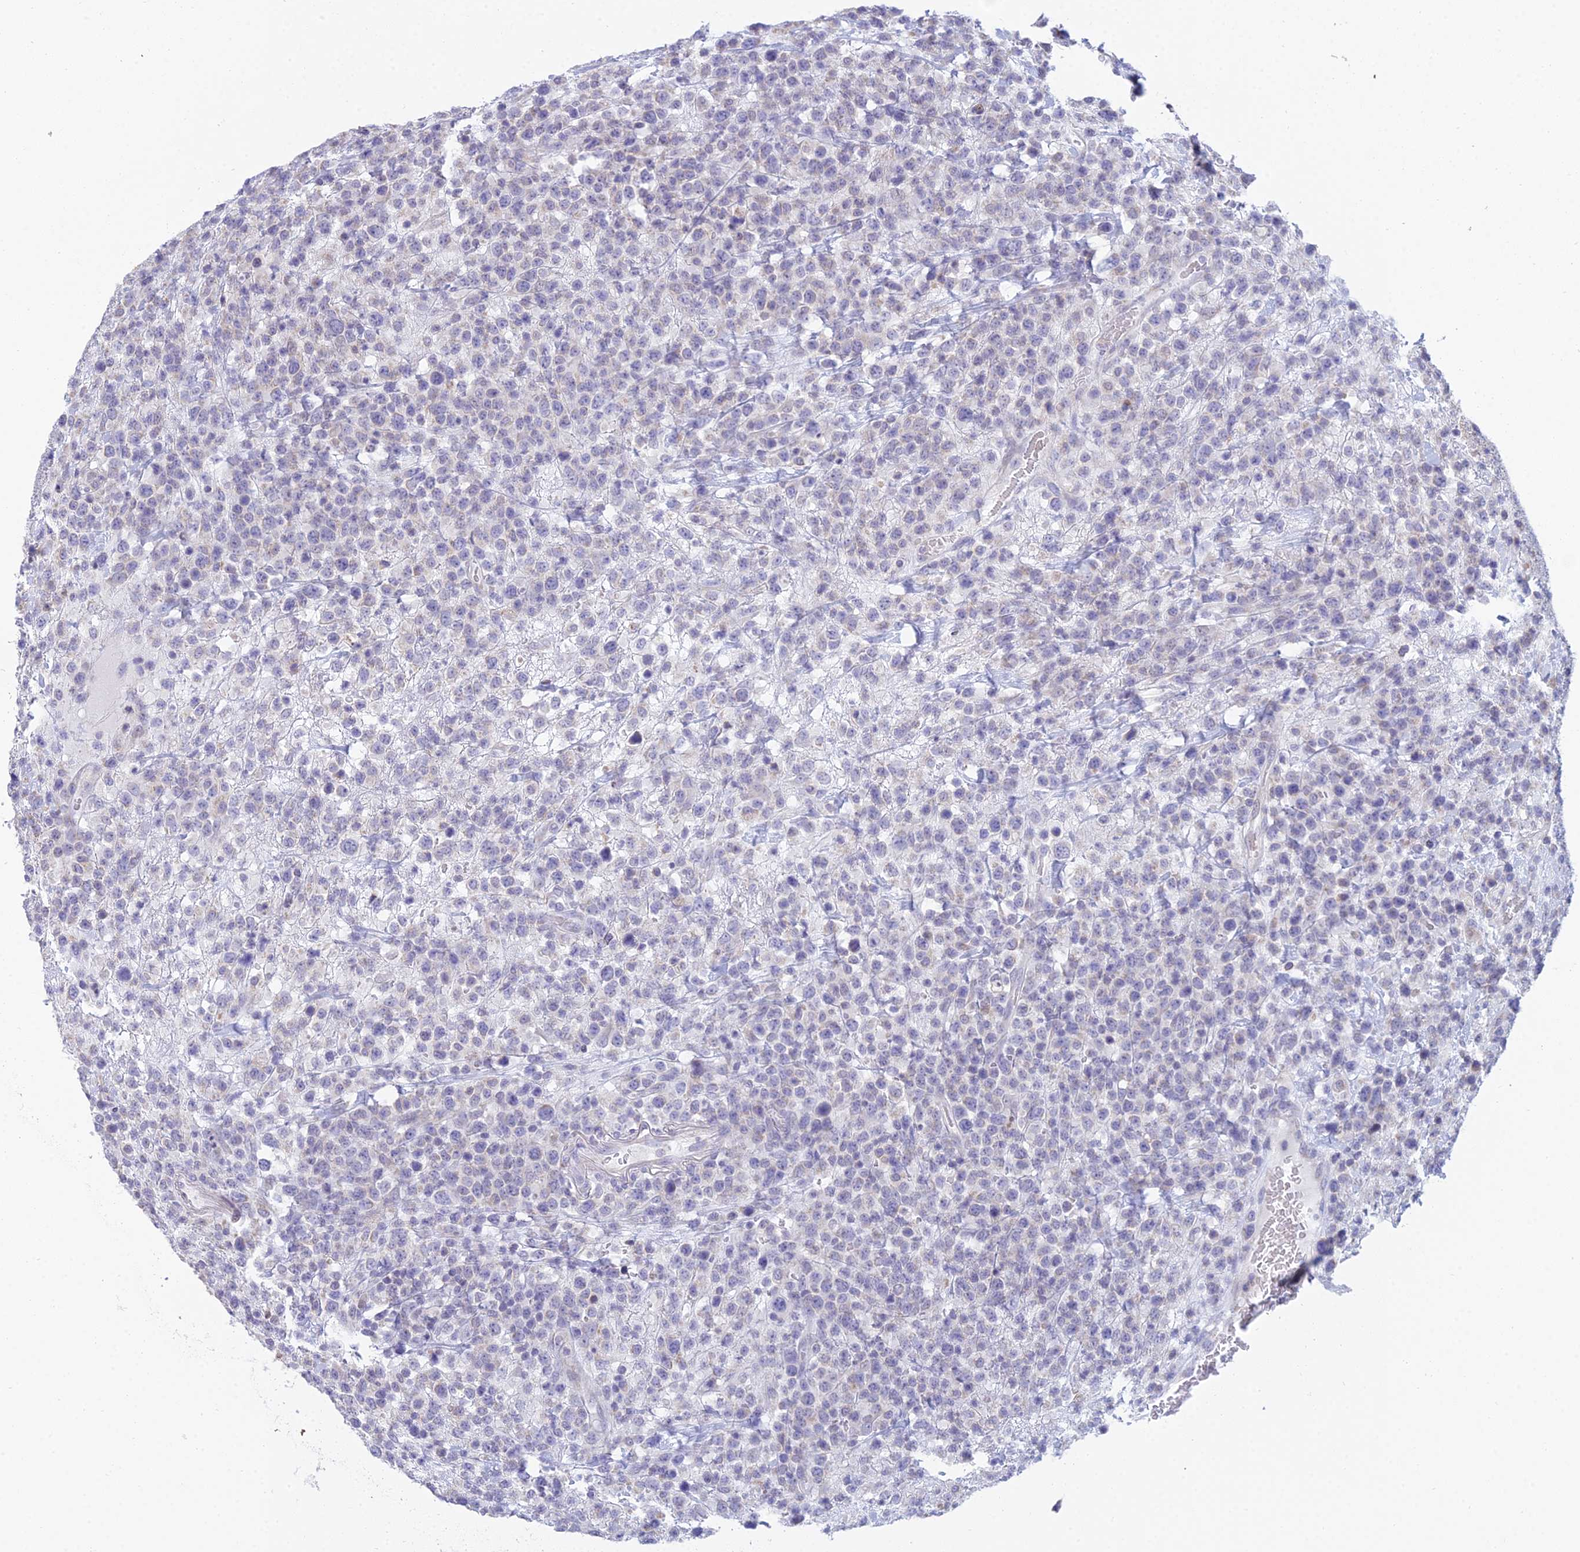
{"staining": {"intensity": "negative", "quantity": "none", "location": "none"}, "tissue": "lymphoma", "cell_type": "Tumor cells", "image_type": "cancer", "snomed": [{"axis": "morphology", "description": "Malignant lymphoma, non-Hodgkin's type, High grade"}, {"axis": "topography", "description": "Colon"}], "caption": "This is an immunohistochemistry histopathology image of human high-grade malignant lymphoma, non-Hodgkin's type. There is no staining in tumor cells.", "gene": "CFAP206", "patient": {"sex": "female", "age": 53}}